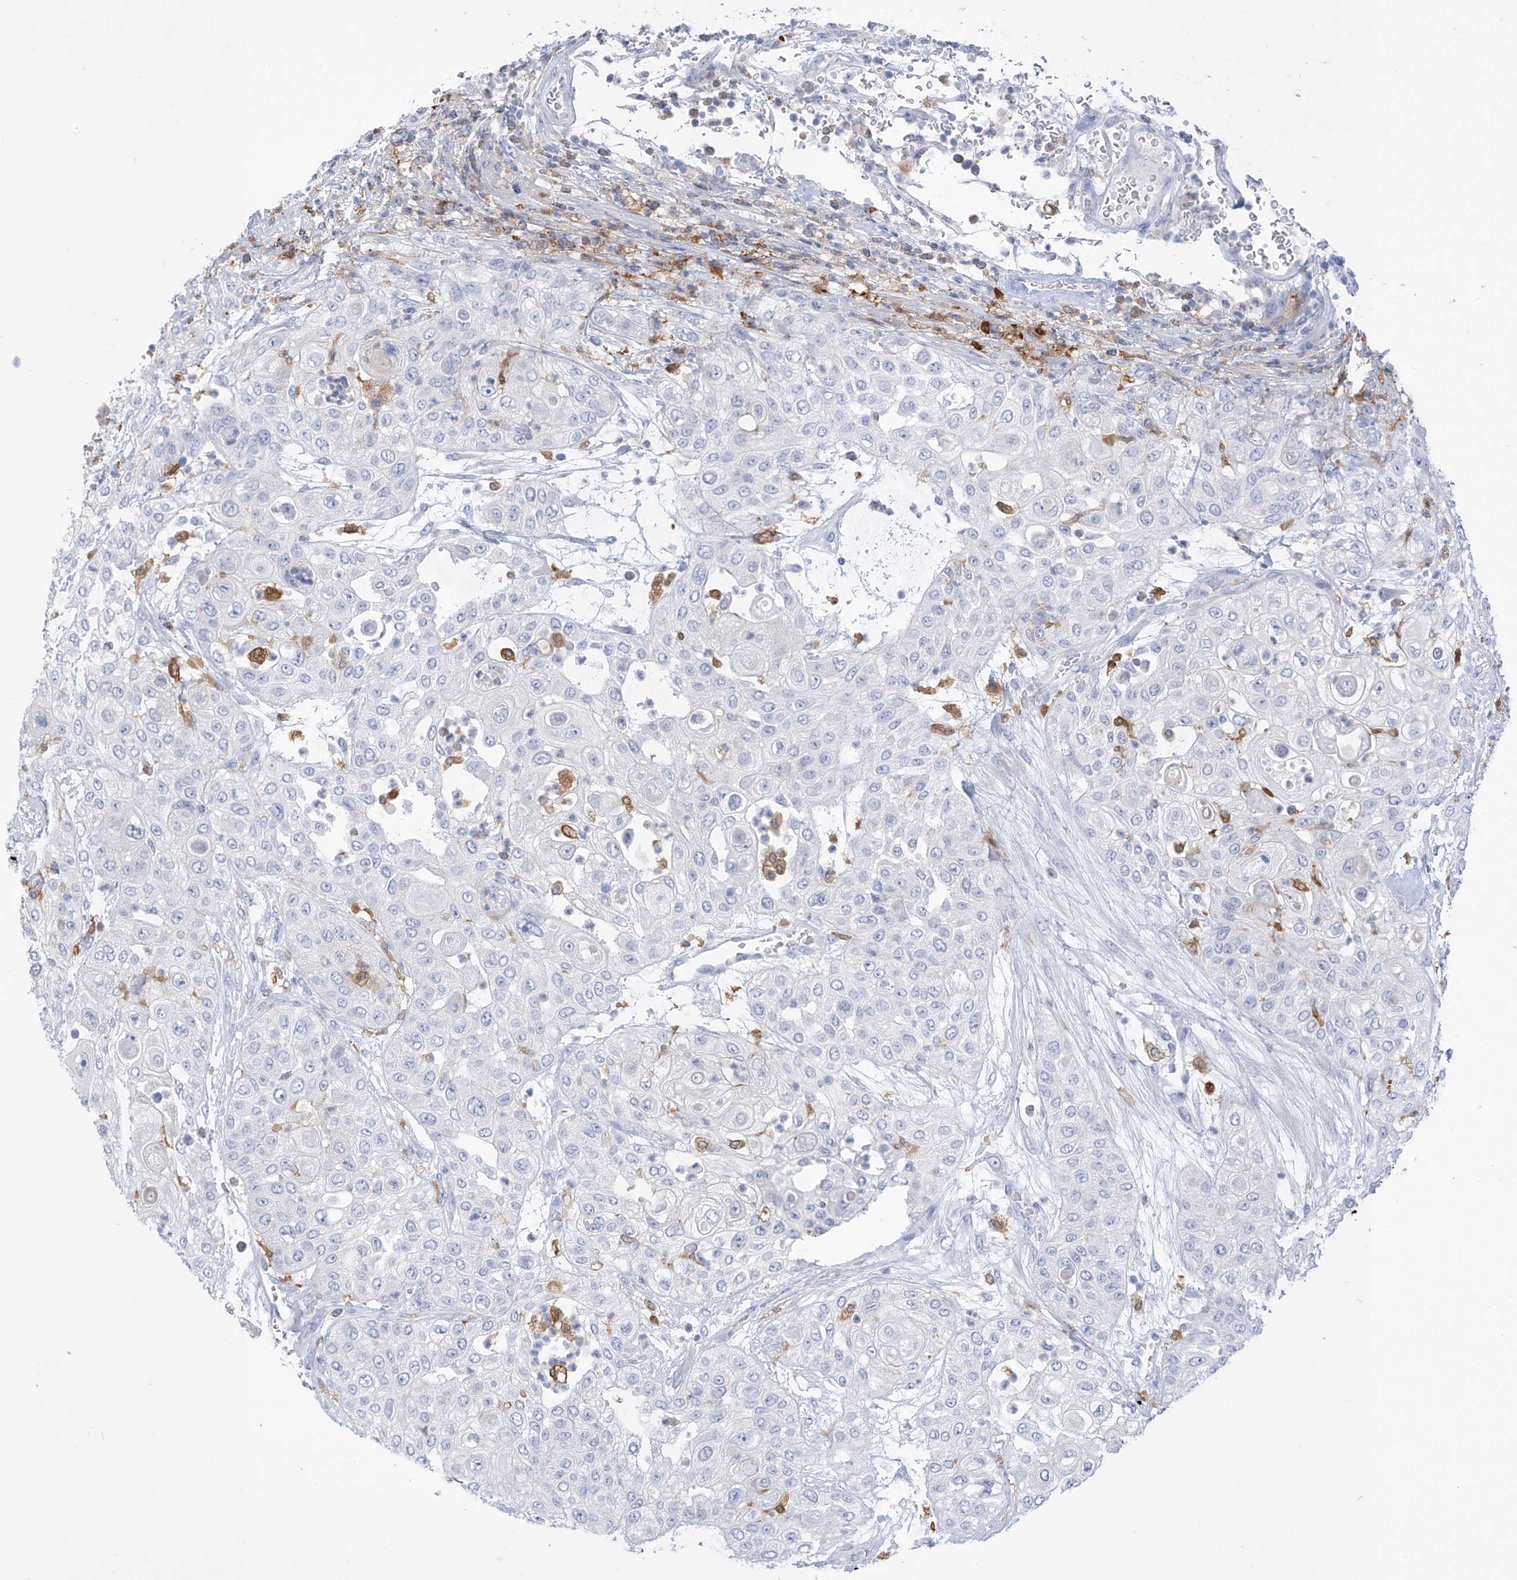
{"staining": {"intensity": "negative", "quantity": "none", "location": "none"}, "tissue": "urothelial cancer", "cell_type": "Tumor cells", "image_type": "cancer", "snomed": [{"axis": "morphology", "description": "Urothelial carcinoma, High grade"}, {"axis": "topography", "description": "Urinary bladder"}], "caption": "Immunohistochemical staining of human urothelial cancer exhibits no significant staining in tumor cells. (DAB (3,3'-diaminobenzidine) immunohistochemistry (IHC) visualized using brightfield microscopy, high magnification).", "gene": "TRMT2B", "patient": {"sex": "female", "age": 79}}